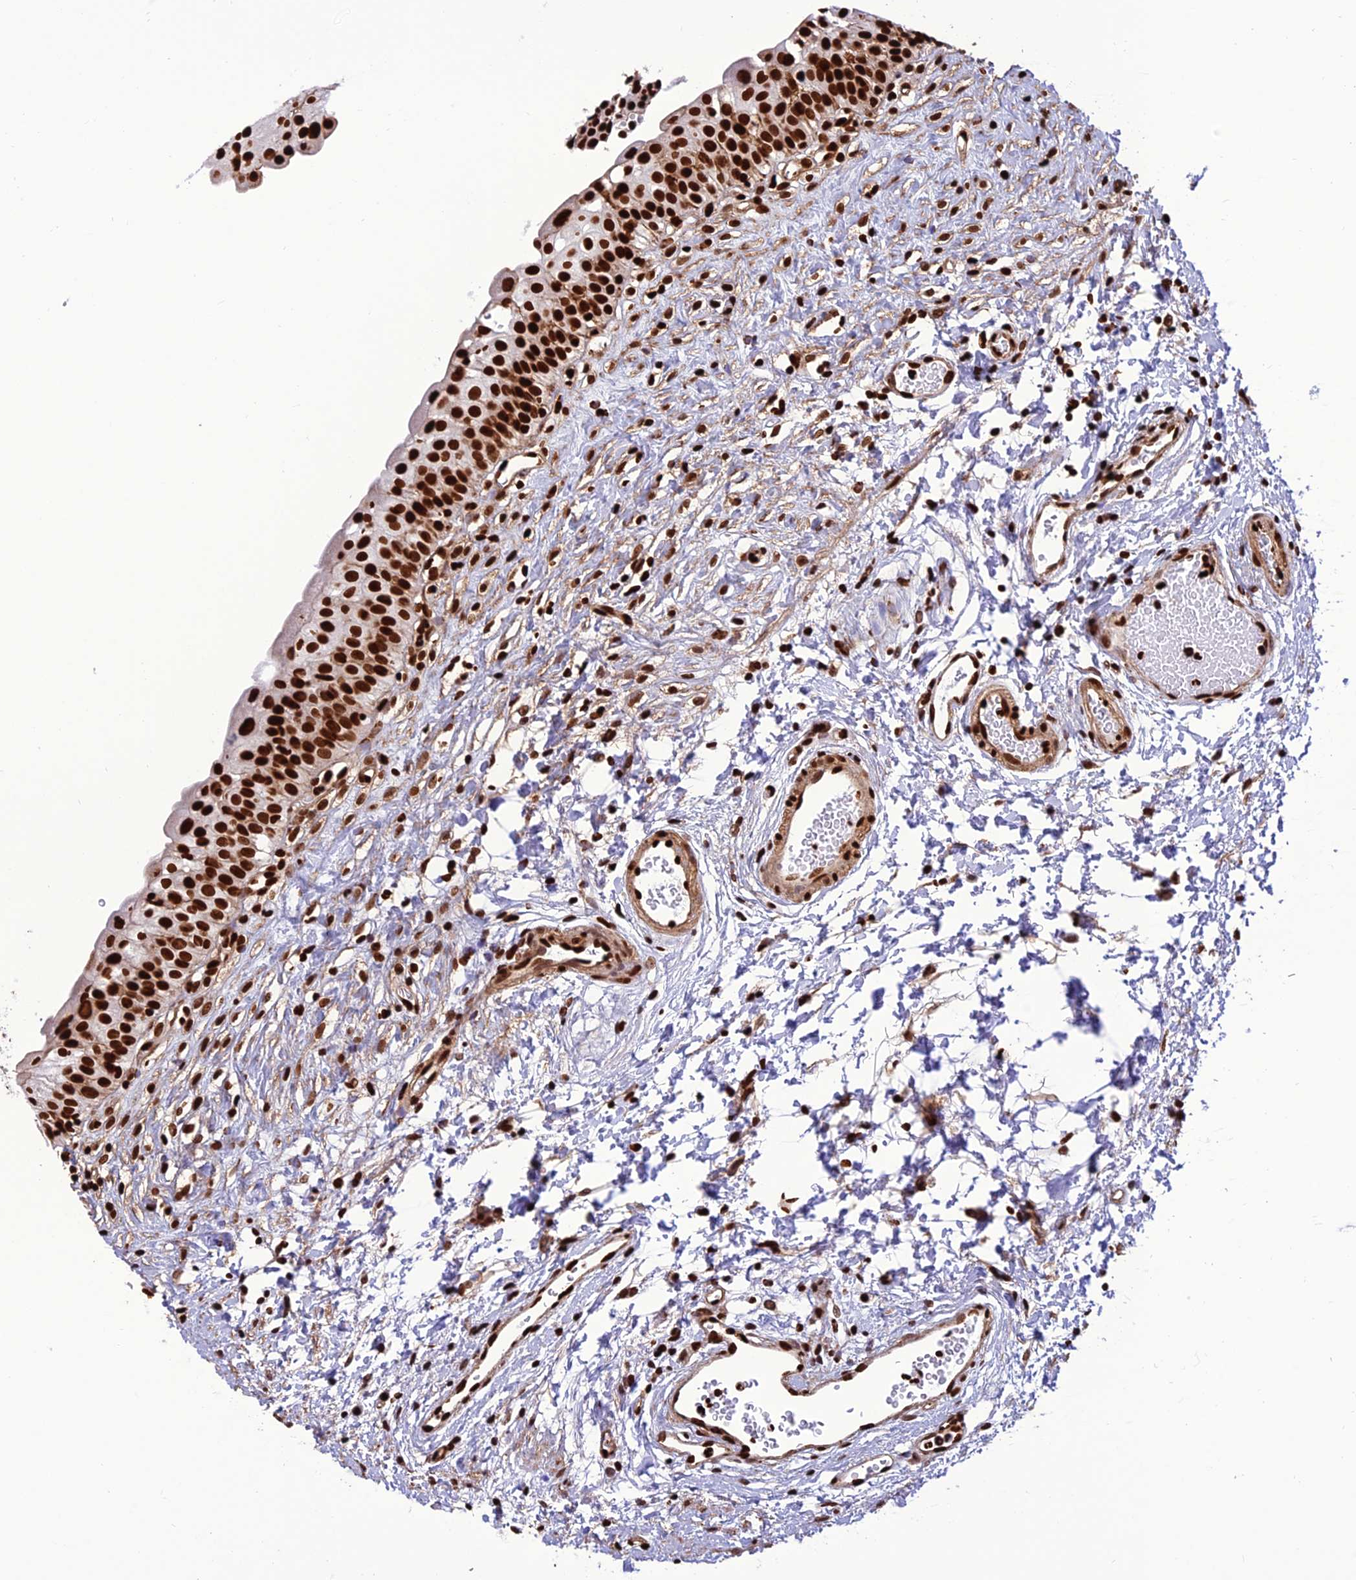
{"staining": {"intensity": "strong", "quantity": ">75%", "location": "nuclear"}, "tissue": "urinary bladder", "cell_type": "Urothelial cells", "image_type": "normal", "snomed": [{"axis": "morphology", "description": "Normal tissue, NOS"}, {"axis": "topography", "description": "Urinary bladder"}], "caption": "This histopathology image reveals normal urinary bladder stained with immunohistochemistry to label a protein in brown. The nuclear of urothelial cells show strong positivity for the protein. Nuclei are counter-stained blue.", "gene": "INO80E", "patient": {"sex": "male", "age": 51}}